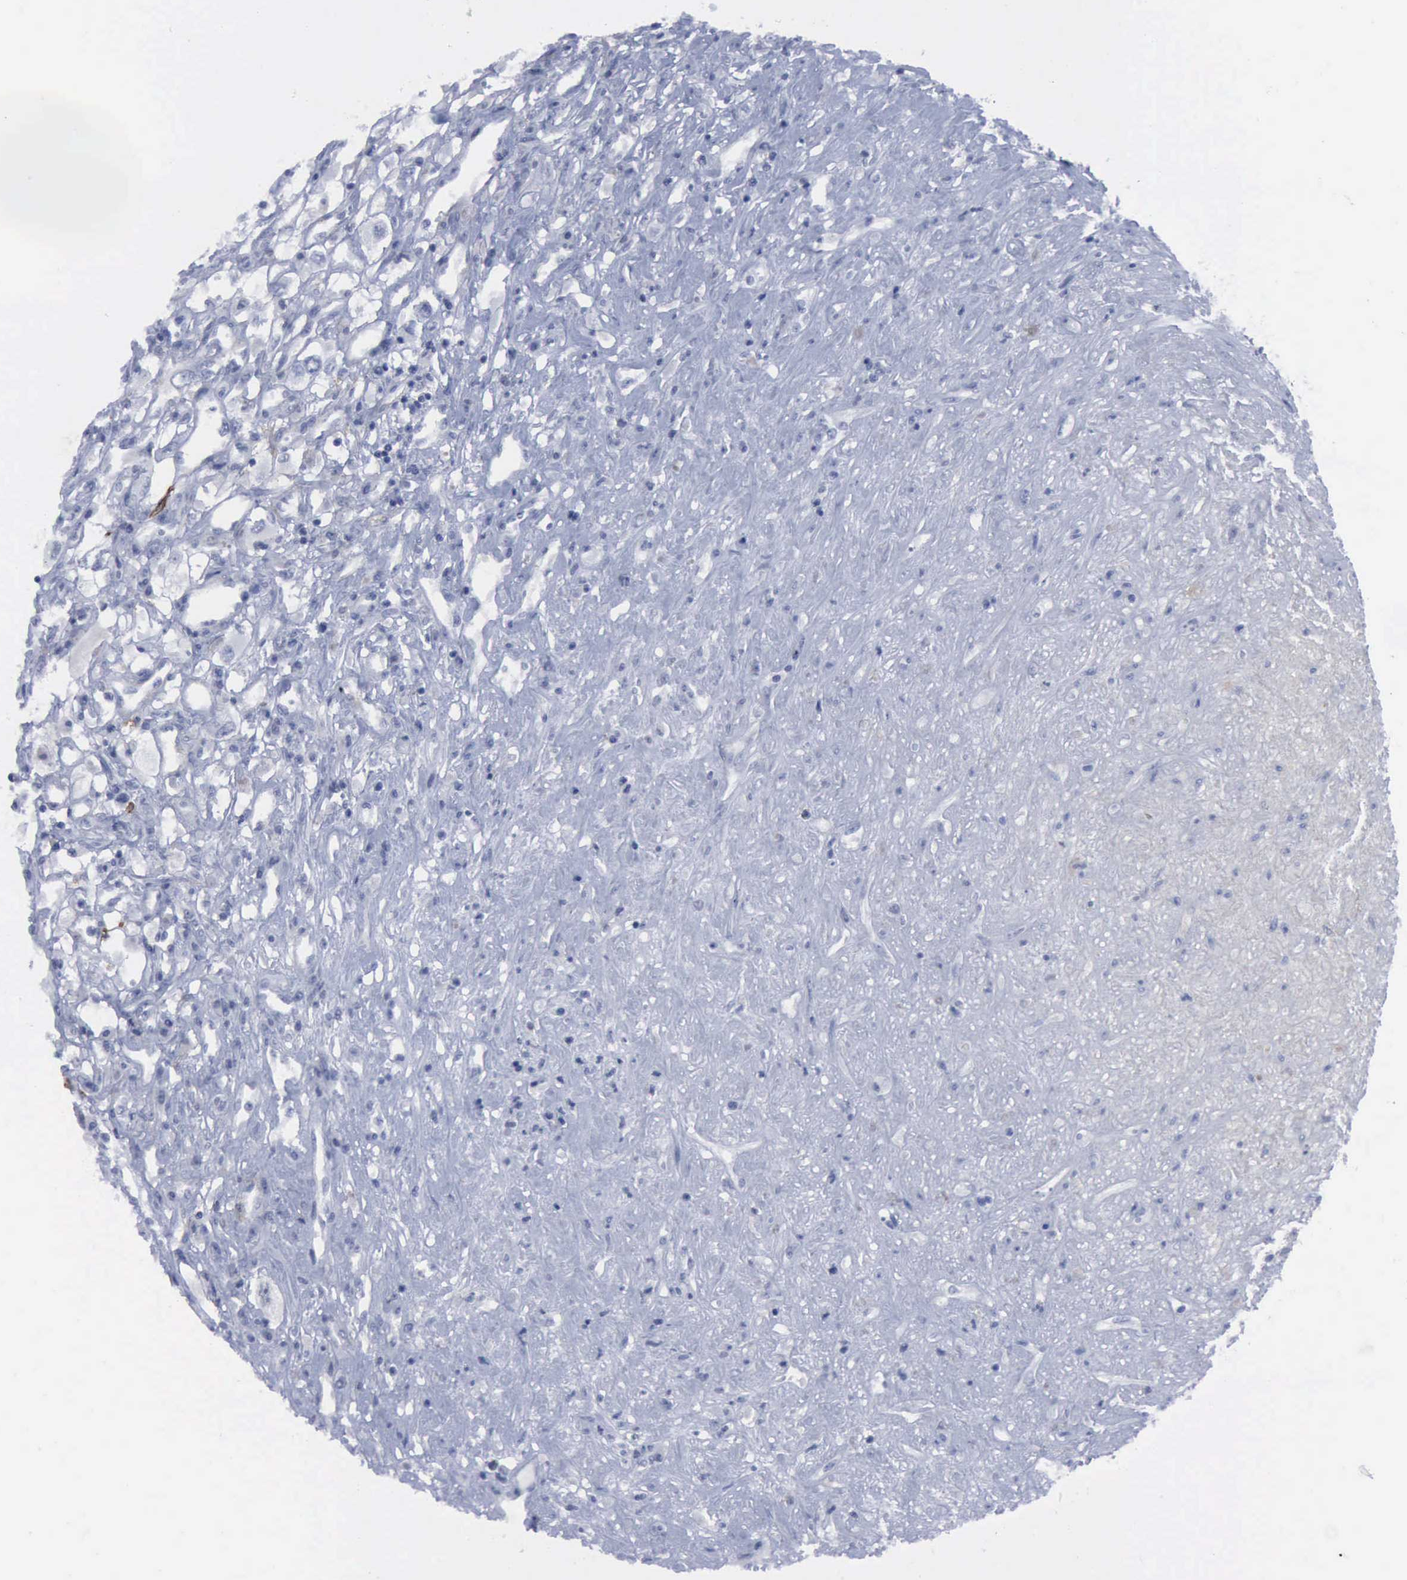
{"staining": {"intensity": "negative", "quantity": "none", "location": "none"}, "tissue": "renal cancer", "cell_type": "Tumor cells", "image_type": "cancer", "snomed": [{"axis": "morphology", "description": "Adenocarcinoma, NOS"}, {"axis": "topography", "description": "Kidney"}], "caption": "Photomicrograph shows no protein positivity in tumor cells of renal adenocarcinoma tissue.", "gene": "NGFR", "patient": {"sex": "male", "age": 57}}